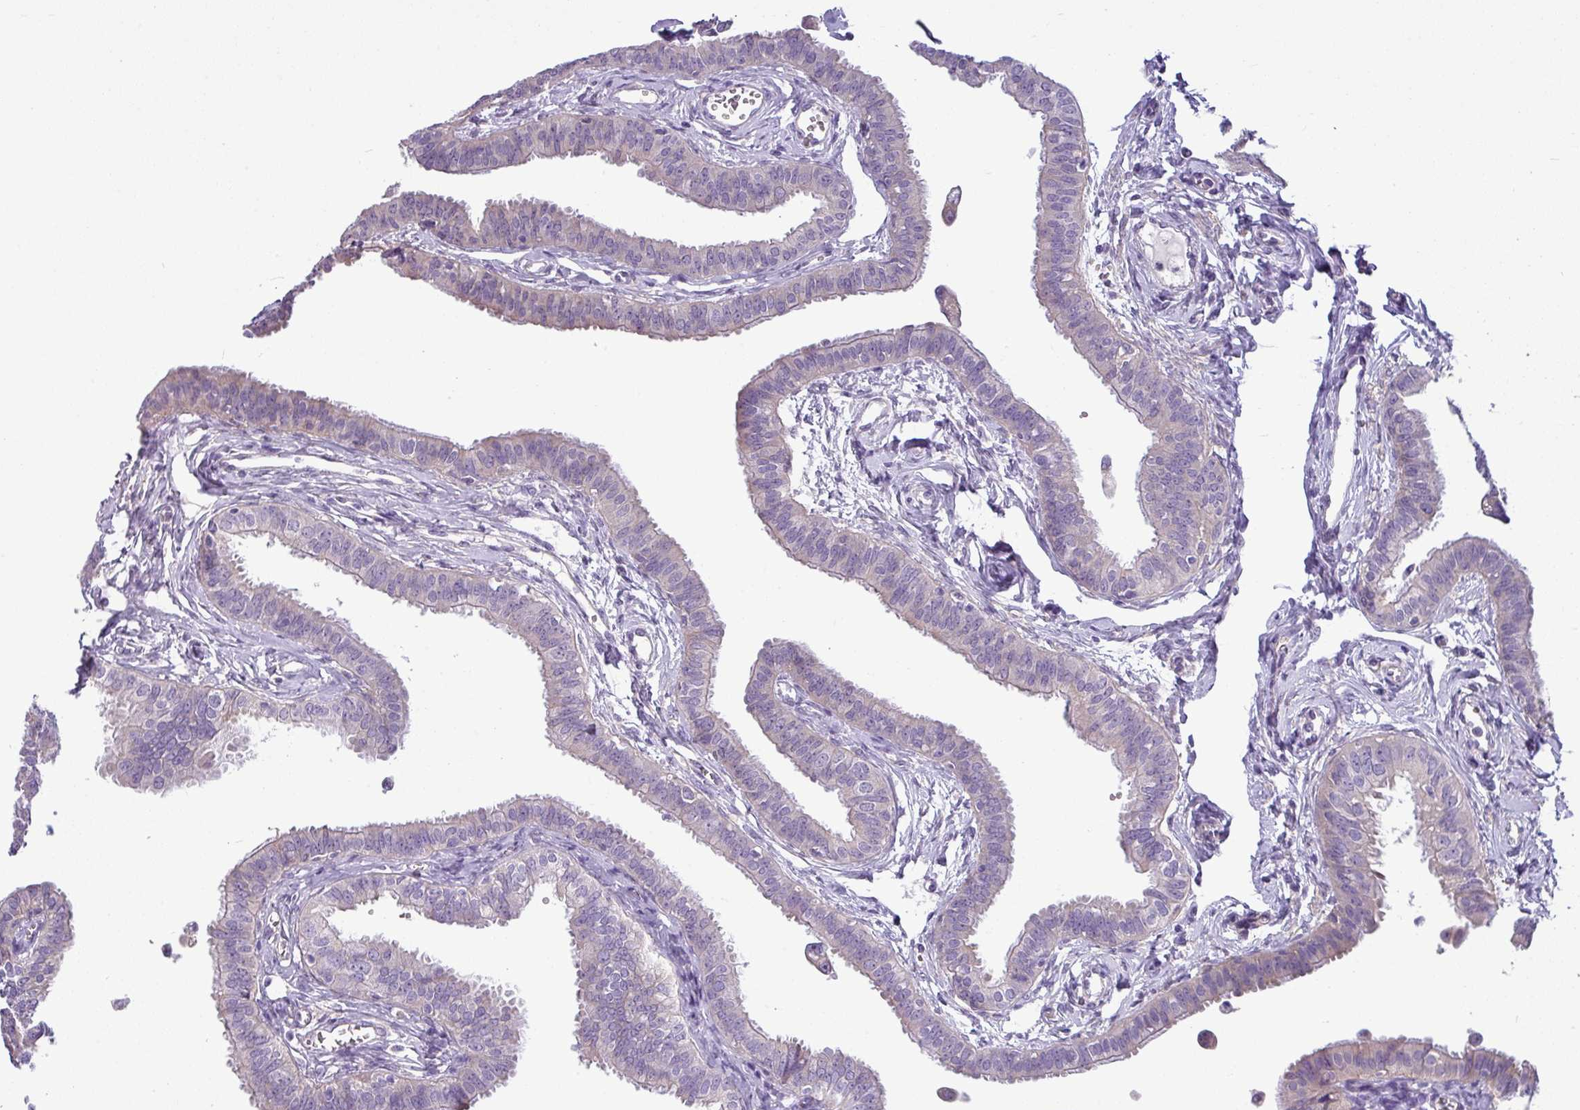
{"staining": {"intensity": "negative", "quantity": "none", "location": "none"}, "tissue": "fallopian tube", "cell_type": "Glandular cells", "image_type": "normal", "snomed": [{"axis": "morphology", "description": "Normal tissue, NOS"}, {"axis": "morphology", "description": "Carcinoma, NOS"}, {"axis": "topography", "description": "Fallopian tube"}, {"axis": "topography", "description": "Ovary"}], "caption": "IHC histopathology image of benign fallopian tube stained for a protein (brown), which displays no staining in glandular cells. Nuclei are stained in blue.", "gene": "TOR1AIP2", "patient": {"sex": "female", "age": 59}}